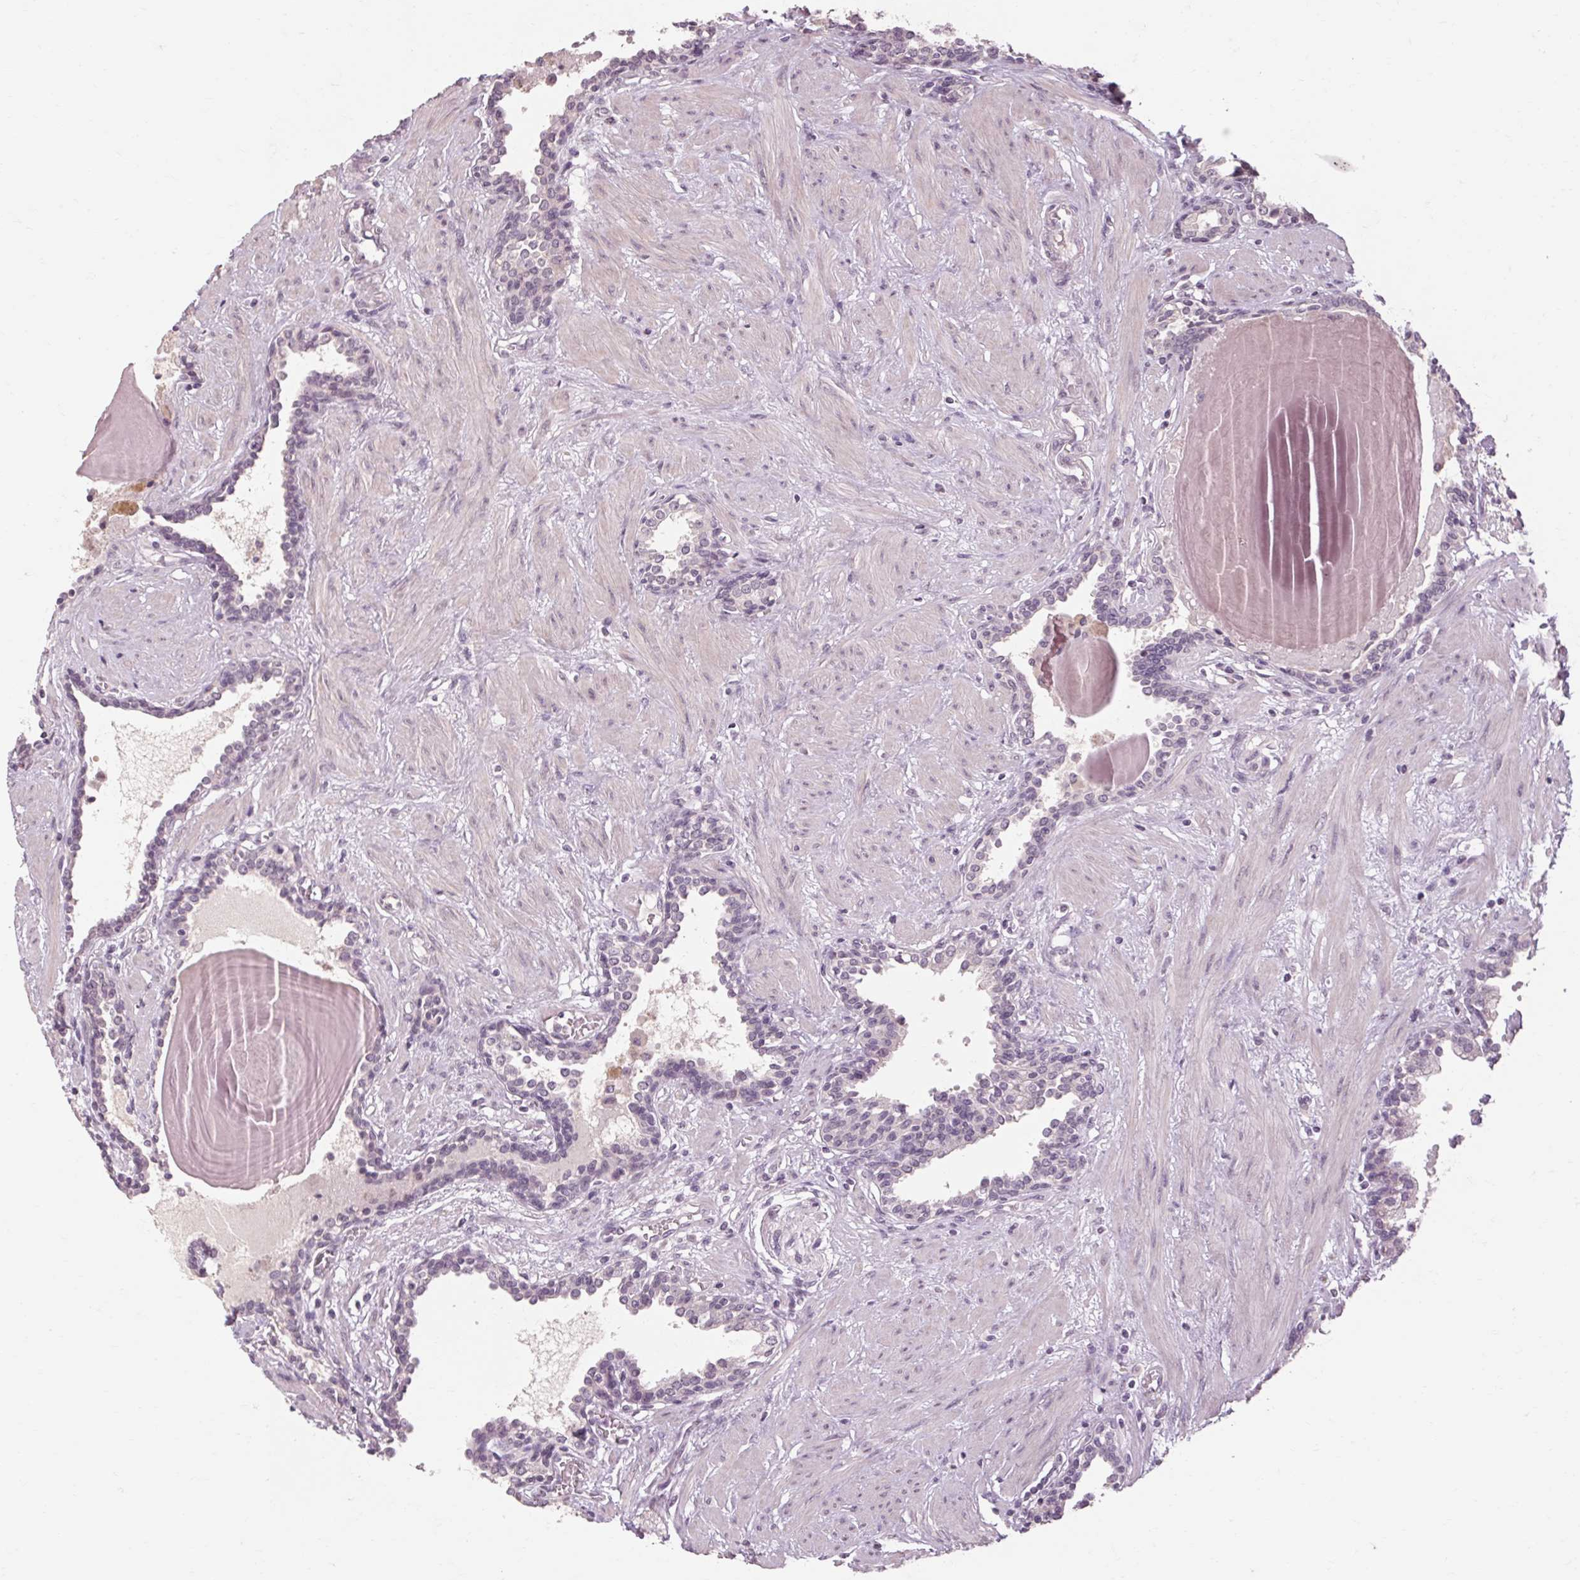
{"staining": {"intensity": "weak", "quantity": "<25%", "location": "cytoplasmic/membranous"}, "tissue": "prostate", "cell_type": "Glandular cells", "image_type": "normal", "snomed": [{"axis": "morphology", "description": "Normal tissue, NOS"}, {"axis": "topography", "description": "Prostate"}], "caption": "This is an immunohistochemistry photomicrograph of benign prostate. There is no expression in glandular cells.", "gene": "POMC", "patient": {"sex": "male", "age": 55}}